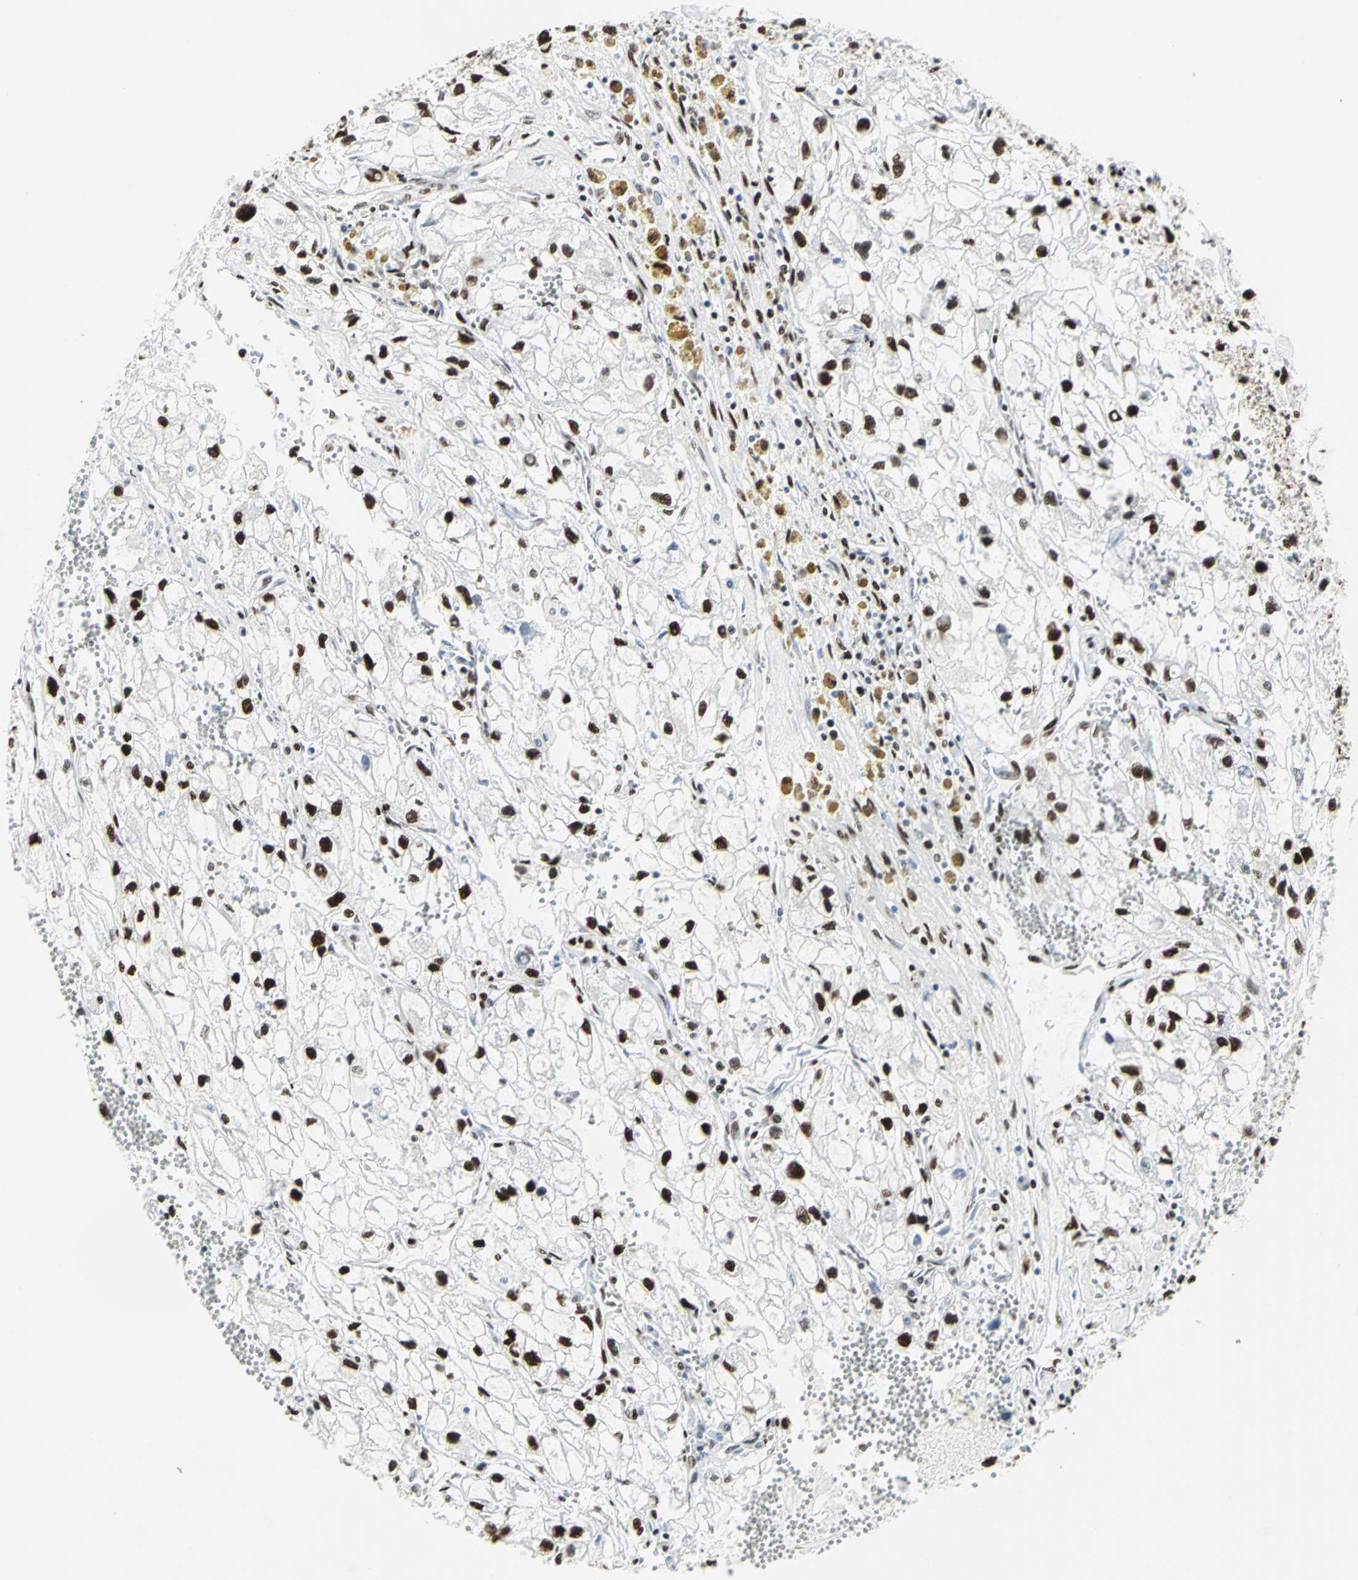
{"staining": {"intensity": "strong", "quantity": ">75%", "location": "nuclear"}, "tissue": "renal cancer", "cell_type": "Tumor cells", "image_type": "cancer", "snomed": [{"axis": "morphology", "description": "Adenocarcinoma, NOS"}, {"axis": "topography", "description": "Kidney"}], "caption": "Adenocarcinoma (renal) tissue shows strong nuclear staining in approximately >75% of tumor cells", "gene": "HDAC2", "patient": {"sex": "female", "age": 70}}